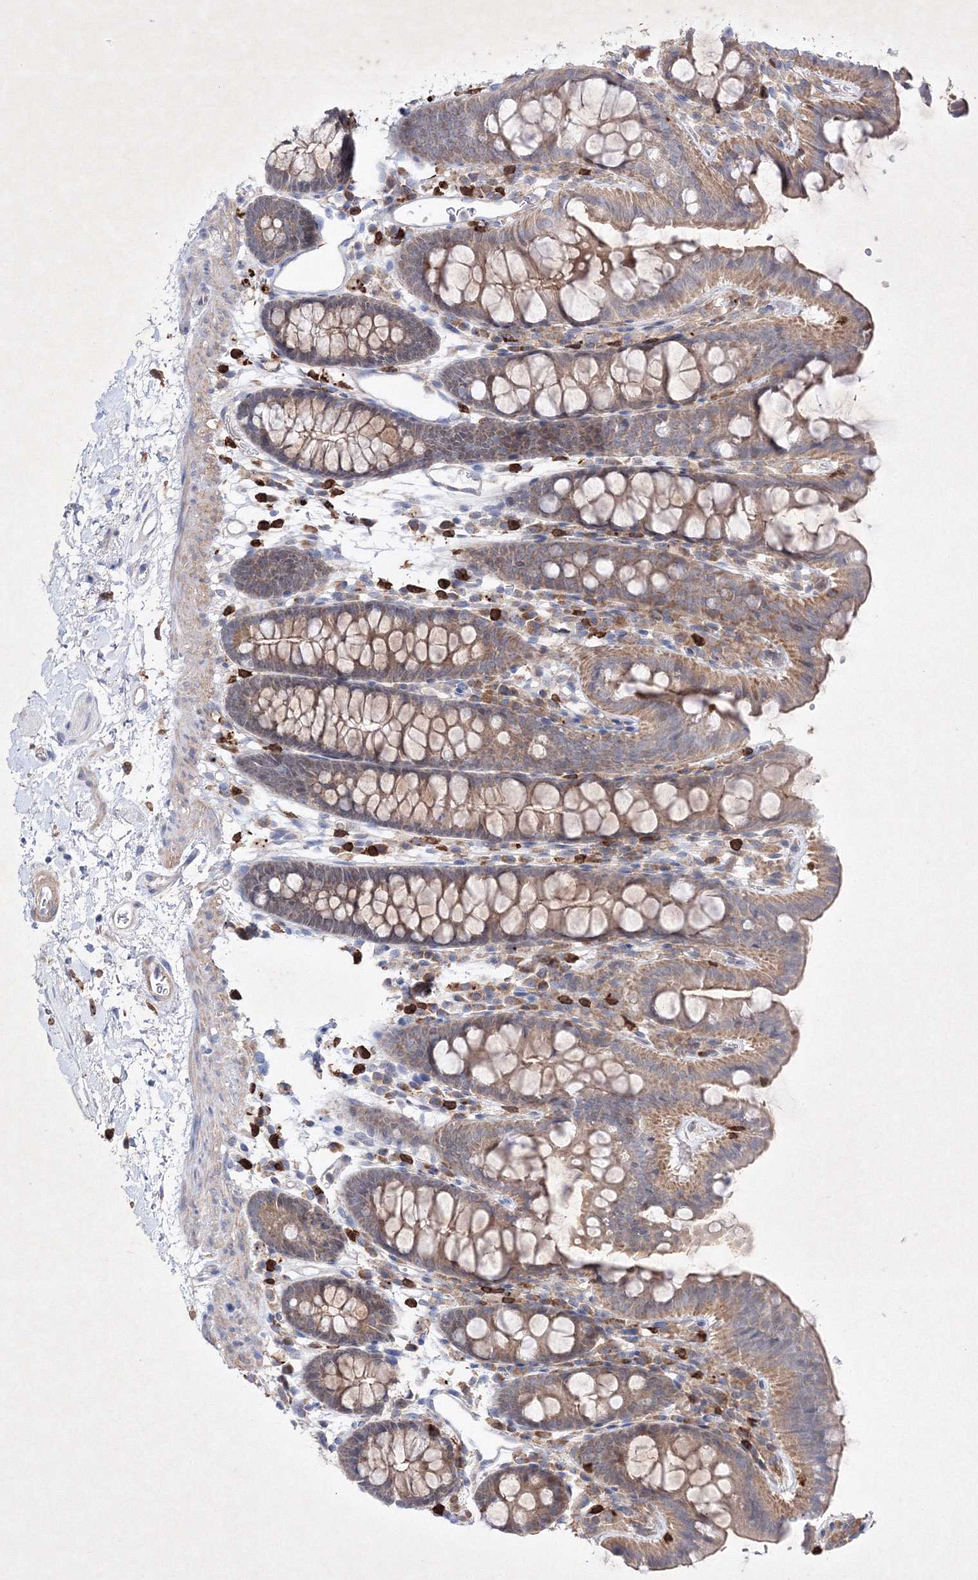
{"staining": {"intensity": "moderate", "quantity": ">75%", "location": "cytoplasmic/membranous"}, "tissue": "colon", "cell_type": "Endothelial cells", "image_type": "normal", "snomed": [{"axis": "morphology", "description": "Normal tissue, NOS"}, {"axis": "topography", "description": "Colon"}], "caption": "Immunohistochemical staining of benign colon reveals >75% levels of moderate cytoplasmic/membranous protein positivity in about >75% of endothelial cells. The staining was performed using DAB to visualize the protein expression in brown, while the nuclei were stained in blue with hematoxylin (Magnification: 20x).", "gene": "OPA1", "patient": {"sex": "male", "age": 75}}